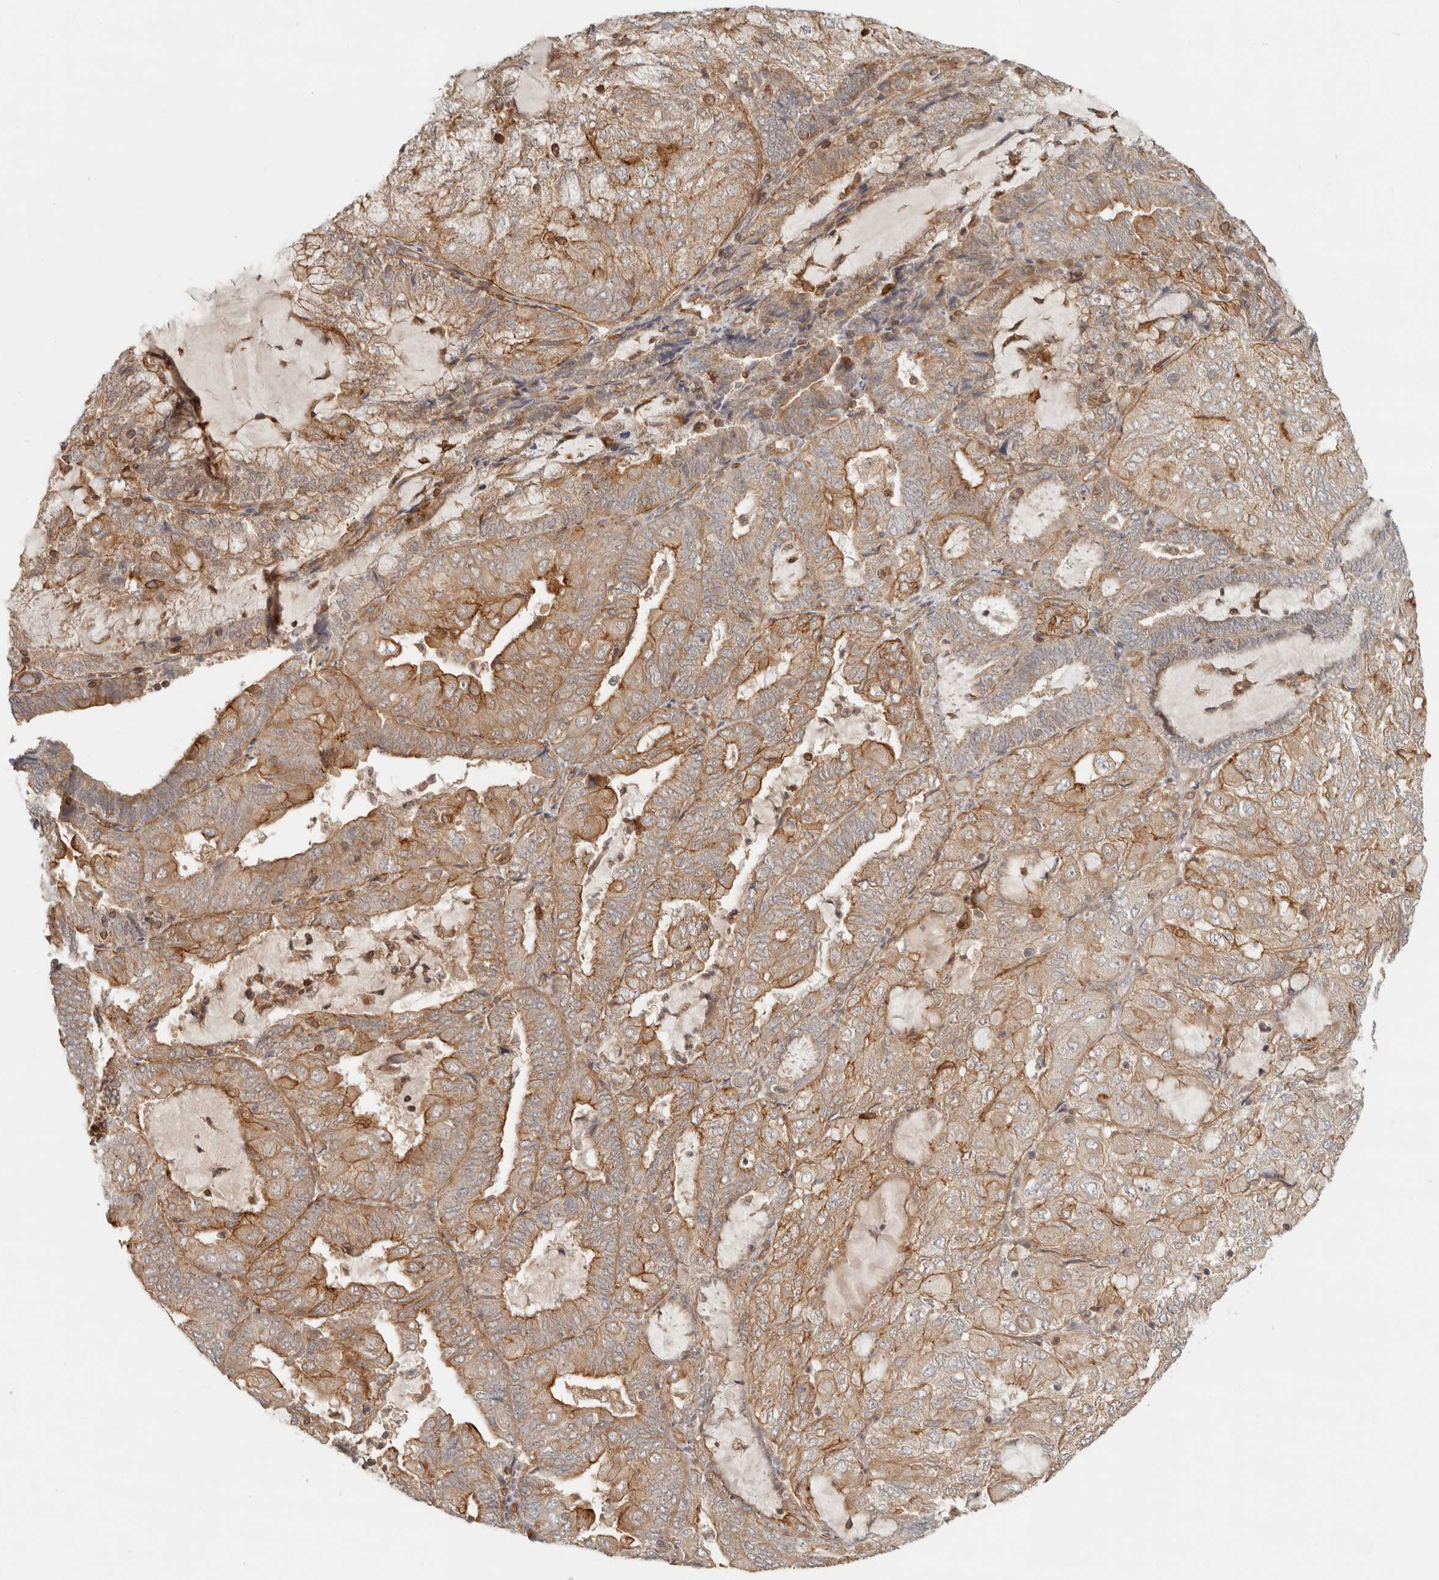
{"staining": {"intensity": "moderate", "quantity": ">75%", "location": "cytoplasmic/membranous"}, "tissue": "endometrial cancer", "cell_type": "Tumor cells", "image_type": "cancer", "snomed": [{"axis": "morphology", "description": "Adenocarcinoma, NOS"}, {"axis": "topography", "description": "Endometrium"}], "caption": "Immunohistochemical staining of human endometrial cancer demonstrates medium levels of moderate cytoplasmic/membranous protein positivity in about >75% of tumor cells.", "gene": "UFSP1", "patient": {"sex": "female", "age": 81}}